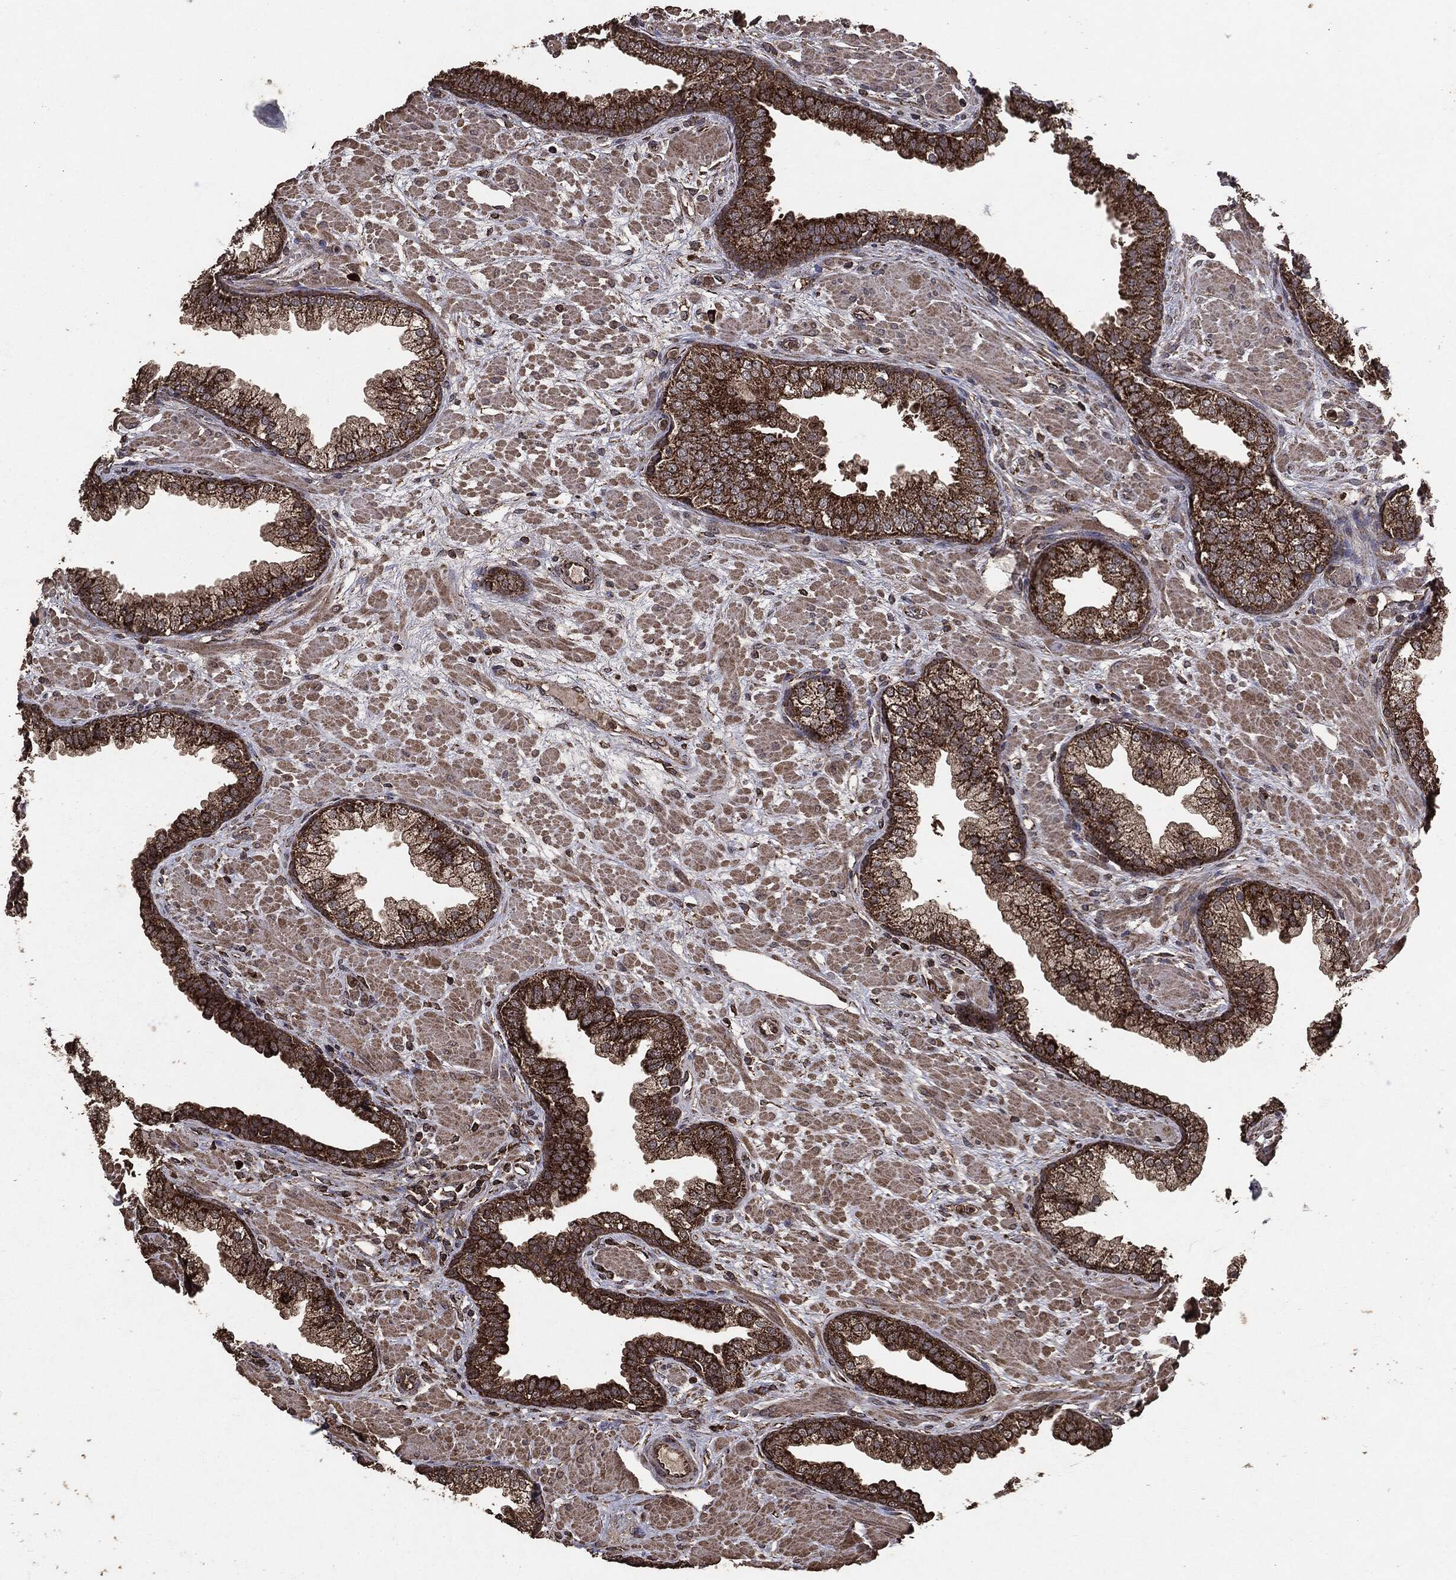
{"staining": {"intensity": "strong", "quantity": "25%-75%", "location": "cytoplasmic/membranous"}, "tissue": "prostate", "cell_type": "Glandular cells", "image_type": "normal", "snomed": [{"axis": "morphology", "description": "Normal tissue, NOS"}, {"axis": "topography", "description": "Prostate"}], "caption": "Immunohistochemical staining of benign human prostate exhibits strong cytoplasmic/membranous protein staining in about 25%-75% of glandular cells. (Stains: DAB in brown, nuclei in blue, Microscopy: brightfield microscopy at high magnification).", "gene": "MTOR", "patient": {"sex": "male", "age": 63}}